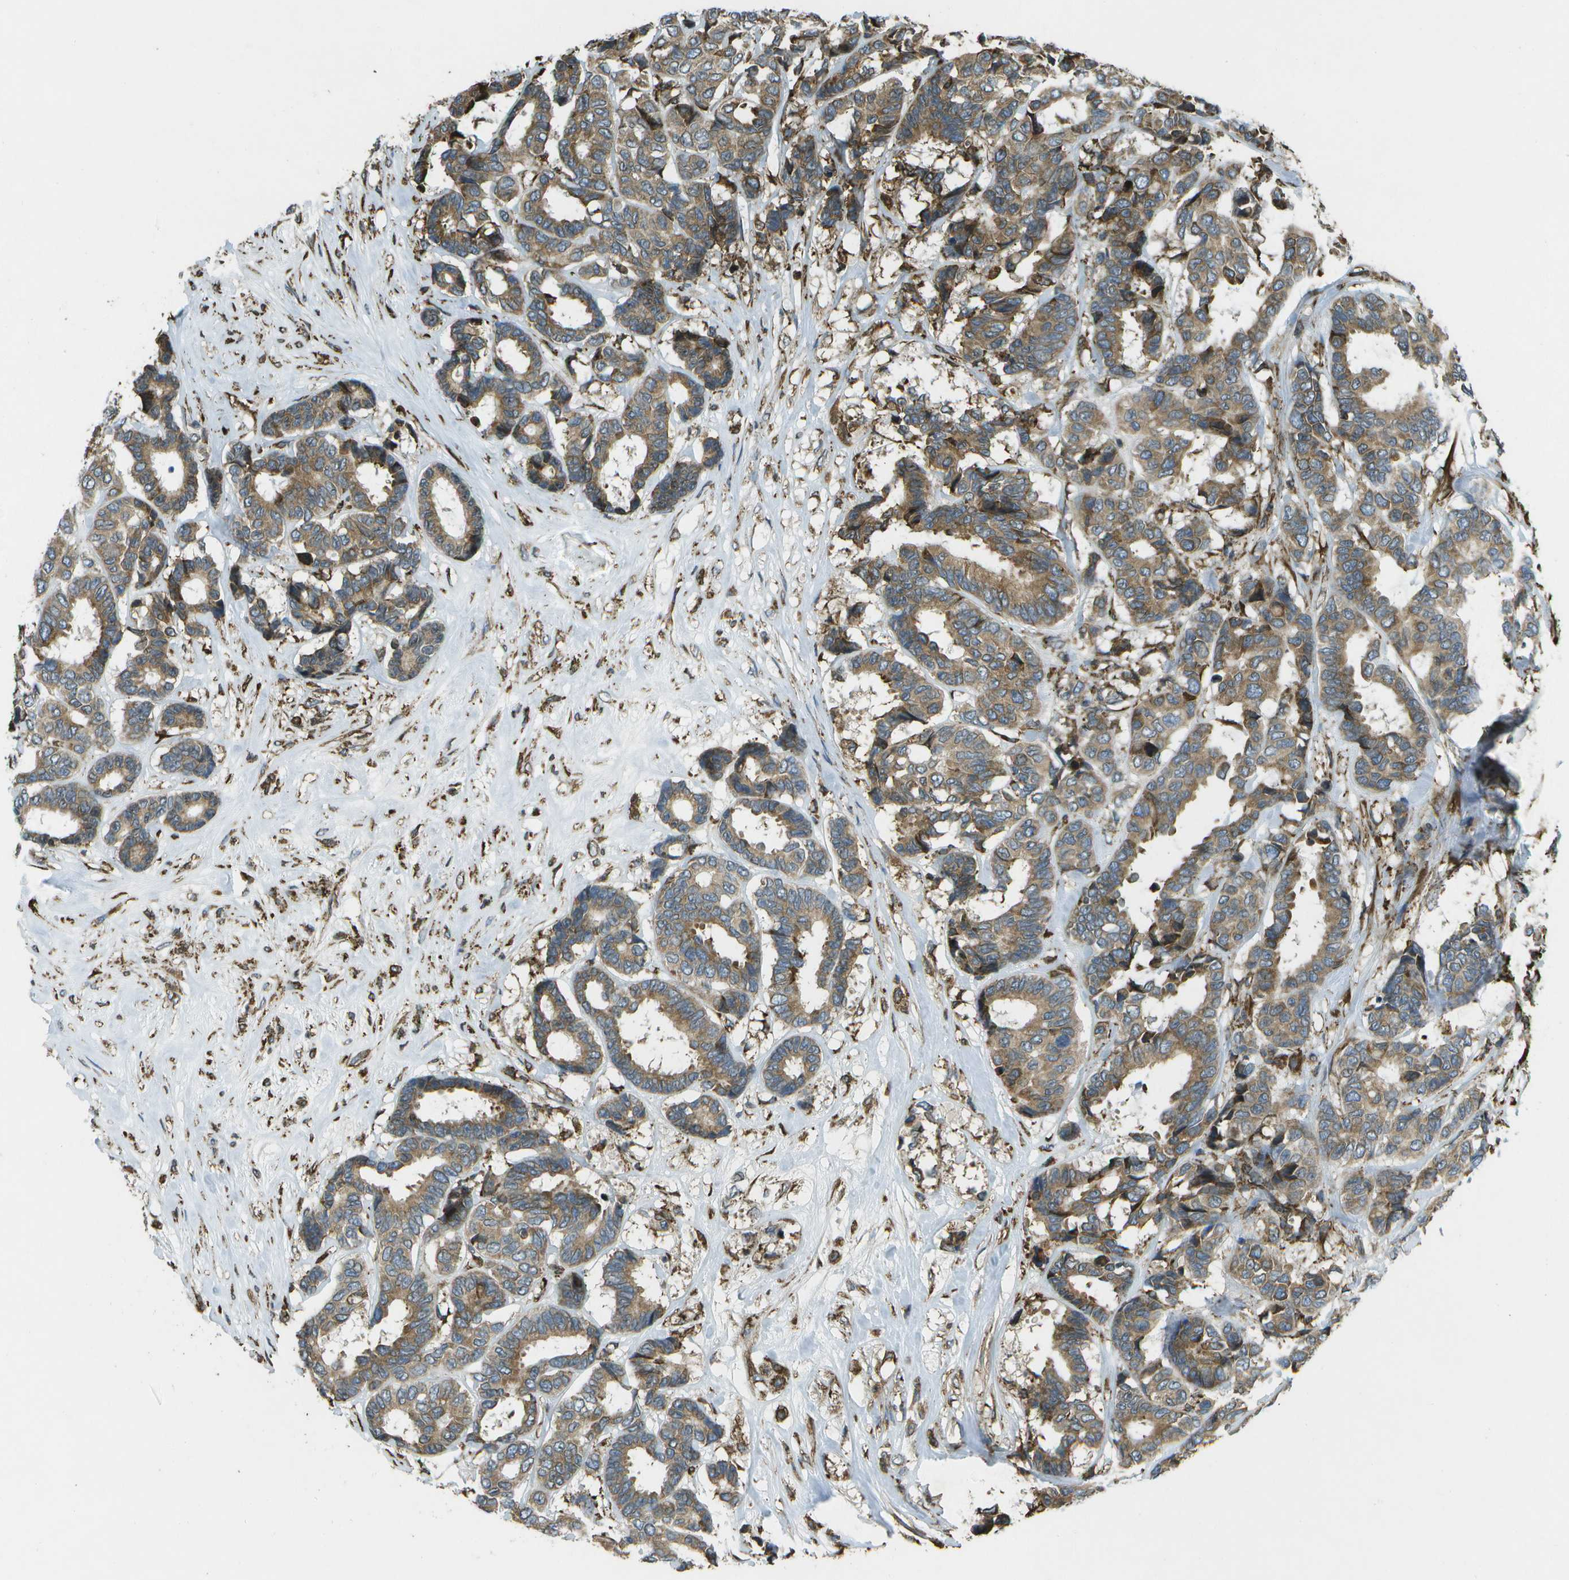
{"staining": {"intensity": "moderate", "quantity": ">75%", "location": "cytoplasmic/membranous"}, "tissue": "breast cancer", "cell_type": "Tumor cells", "image_type": "cancer", "snomed": [{"axis": "morphology", "description": "Duct carcinoma"}, {"axis": "topography", "description": "Breast"}], "caption": "Protein expression analysis of human breast invasive ductal carcinoma reveals moderate cytoplasmic/membranous positivity in about >75% of tumor cells.", "gene": "PDIA4", "patient": {"sex": "female", "age": 87}}